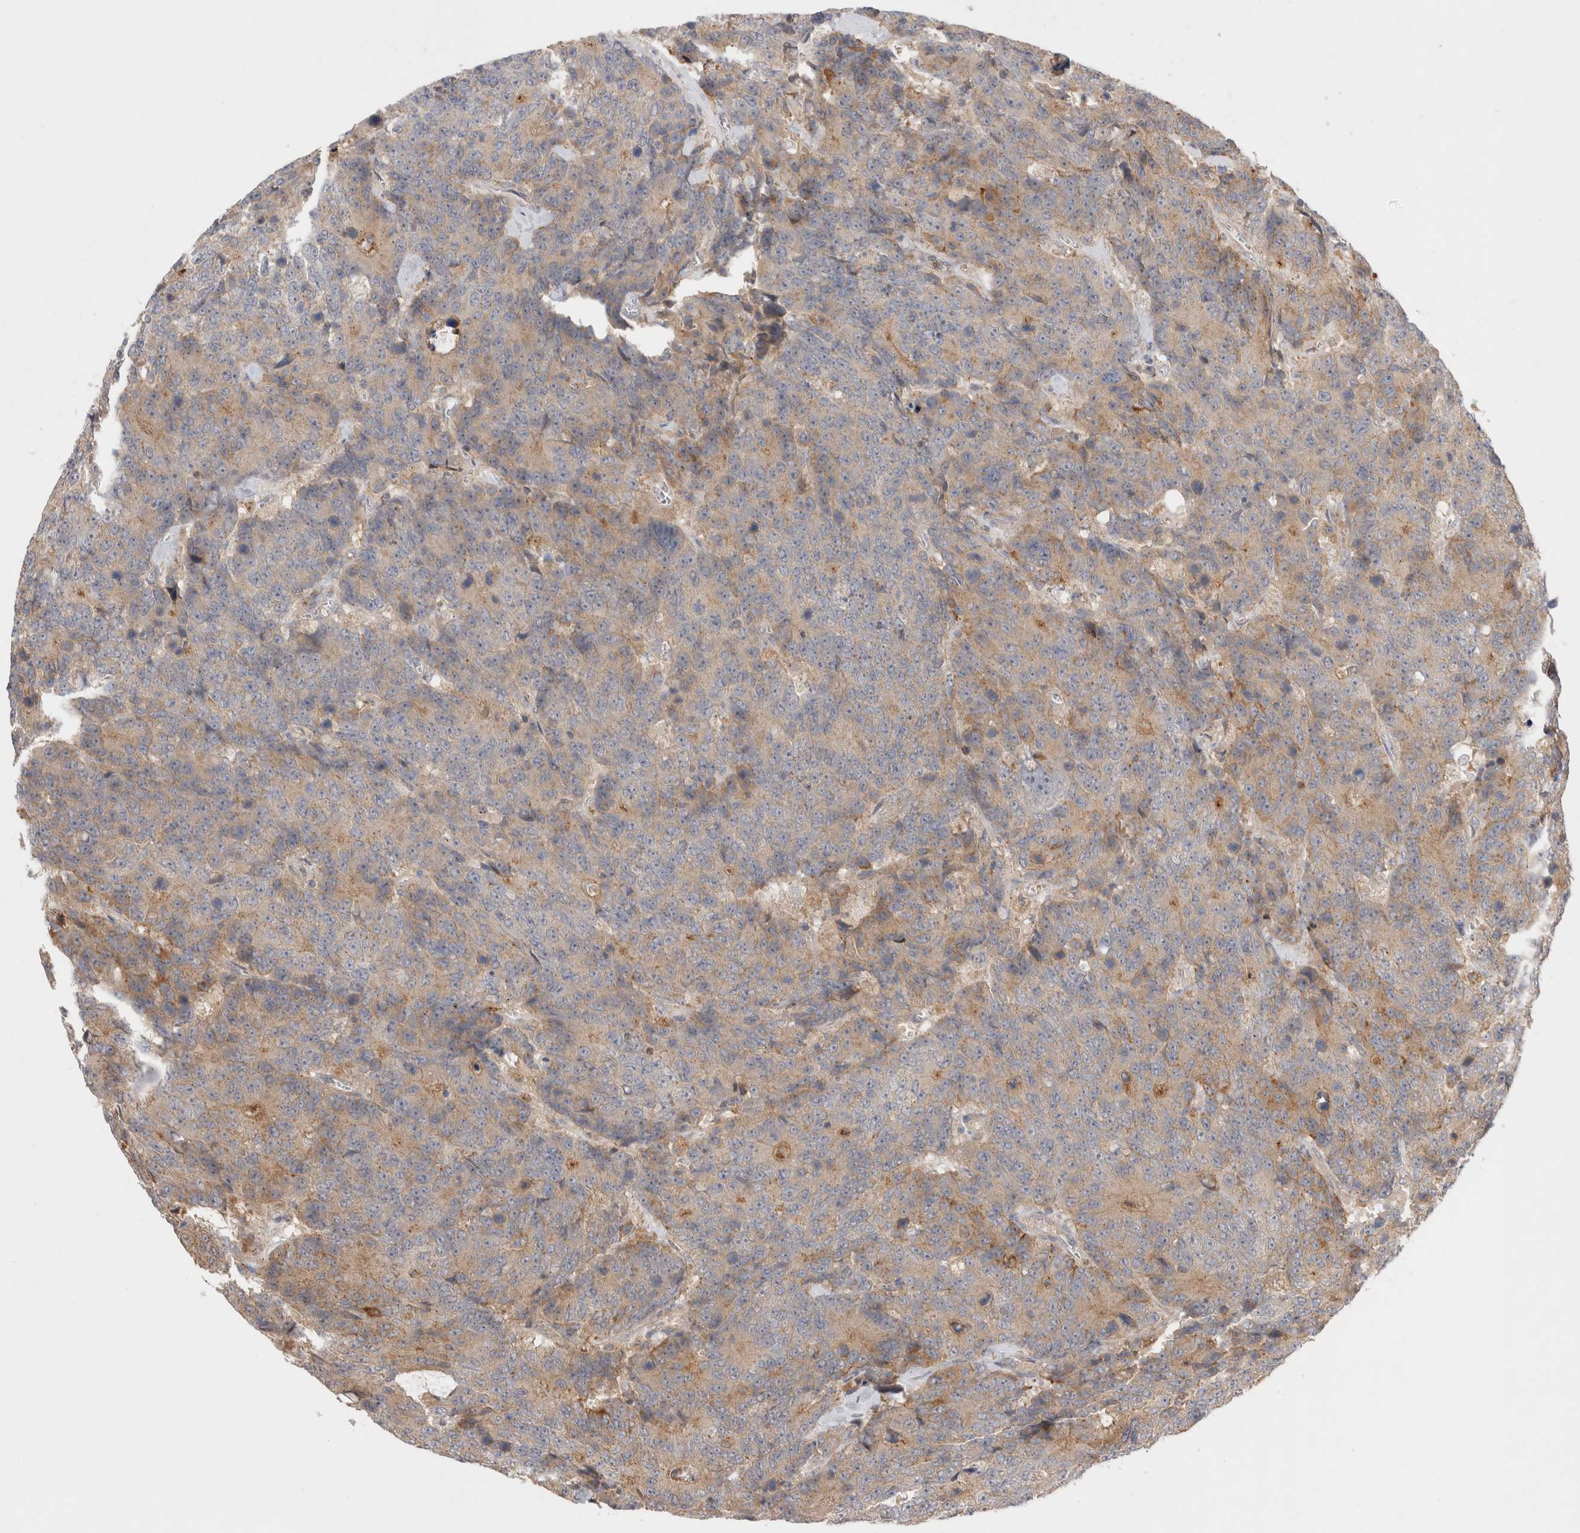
{"staining": {"intensity": "weak", "quantity": ">75%", "location": "cytoplasmic/membranous"}, "tissue": "colorectal cancer", "cell_type": "Tumor cells", "image_type": "cancer", "snomed": [{"axis": "morphology", "description": "Adenocarcinoma, NOS"}, {"axis": "topography", "description": "Colon"}], "caption": "A histopathology image of colorectal adenocarcinoma stained for a protein demonstrates weak cytoplasmic/membranous brown staining in tumor cells. Nuclei are stained in blue.", "gene": "VPS28", "patient": {"sex": "female", "age": 86}}